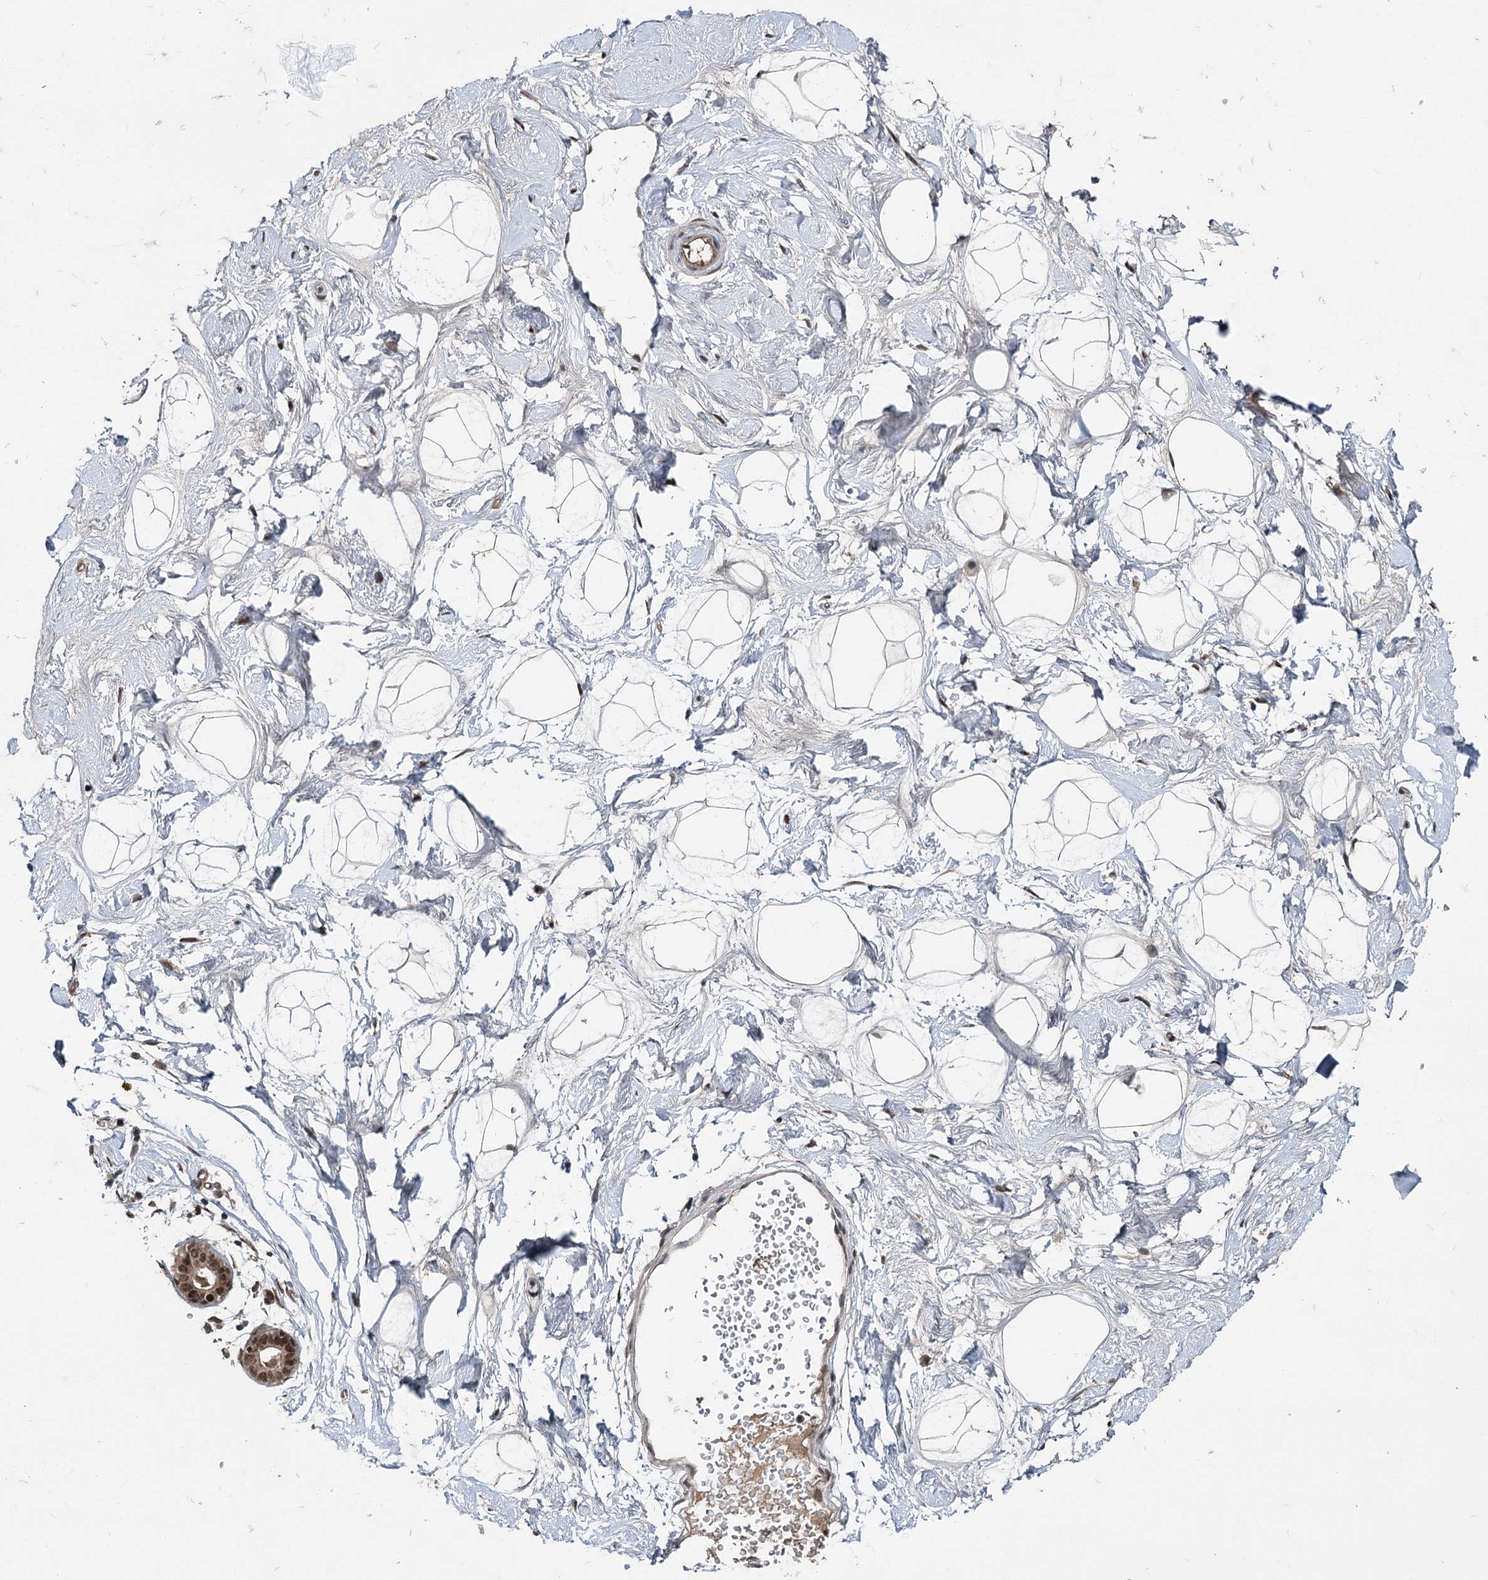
{"staining": {"intensity": "moderate", "quantity": ">75%", "location": "nuclear"}, "tissue": "breast", "cell_type": "Adipocytes", "image_type": "normal", "snomed": [{"axis": "morphology", "description": "Normal tissue, NOS"}, {"axis": "morphology", "description": "Adenoma, NOS"}, {"axis": "topography", "description": "Breast"}], "caption": "Immunohistochemical staining of normal human breast displays moderate nuclear protein positivity in about >75% of adipocytes.", "gene": "MYG1", "patient": {"sex": "female", "age": 23}}